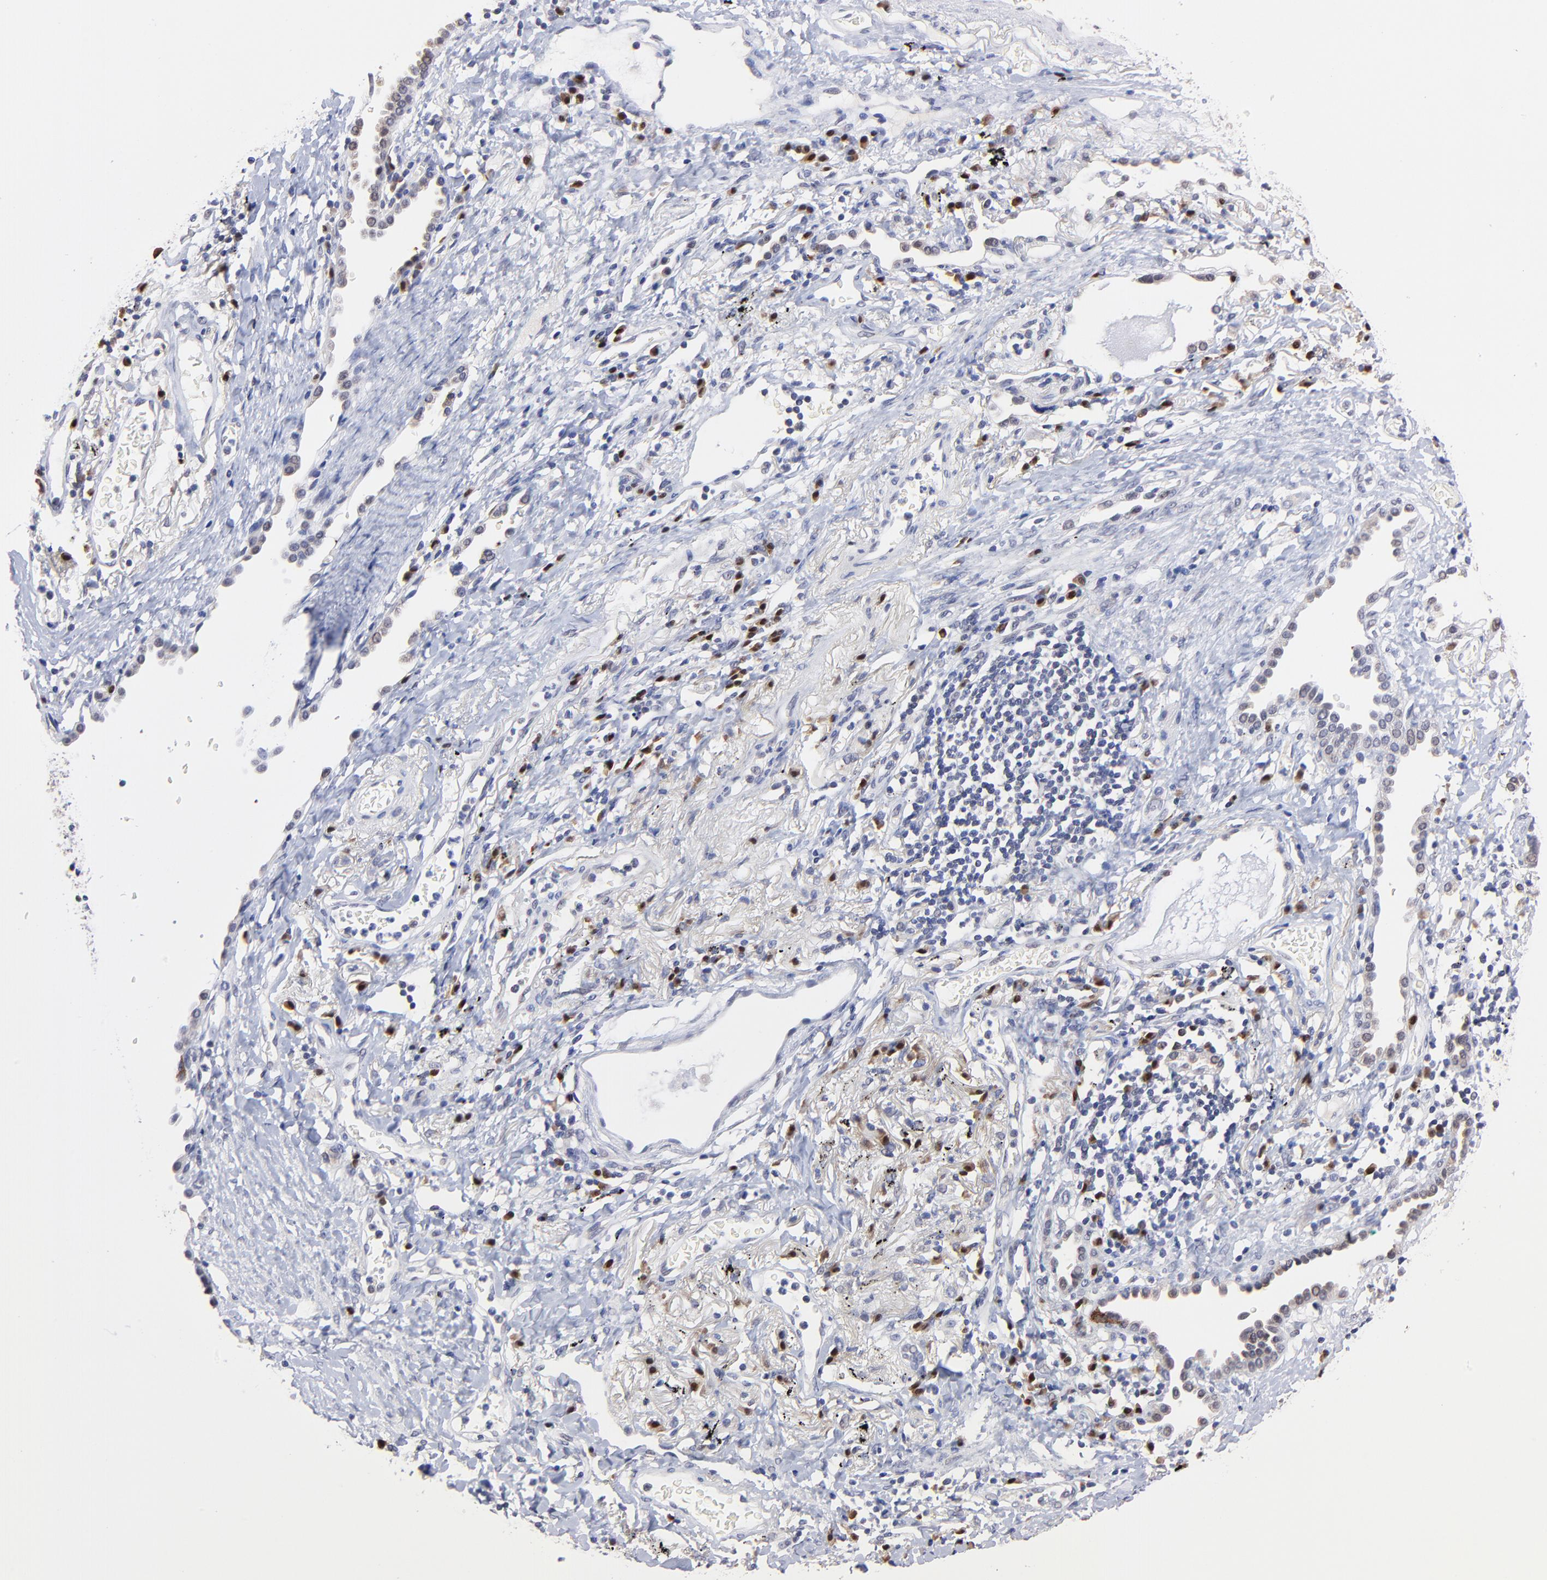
{"staining": {"intensity": "weak", "quantity": "25%-75%", "location": "nuclear"}, "tissue": "lung cancer", "cell_type": "Tumor cells", "image_type": "cancer", "snomed": [{"axis": "morphology", "description": "Adenocarcinoma, NOS"}, {"axis": "topography", "description": "Lung"}], "caption": "Protein positivity by immunohistochemistry displays weak nuclear staining in approximately 25%-75% of tumor cells in adenocarcinoma (lung). The protein is shown in brown color, while the nuclei are stained blue.", "gene": "ZNF155", "patient": {"sex": "female", "age": 64}}